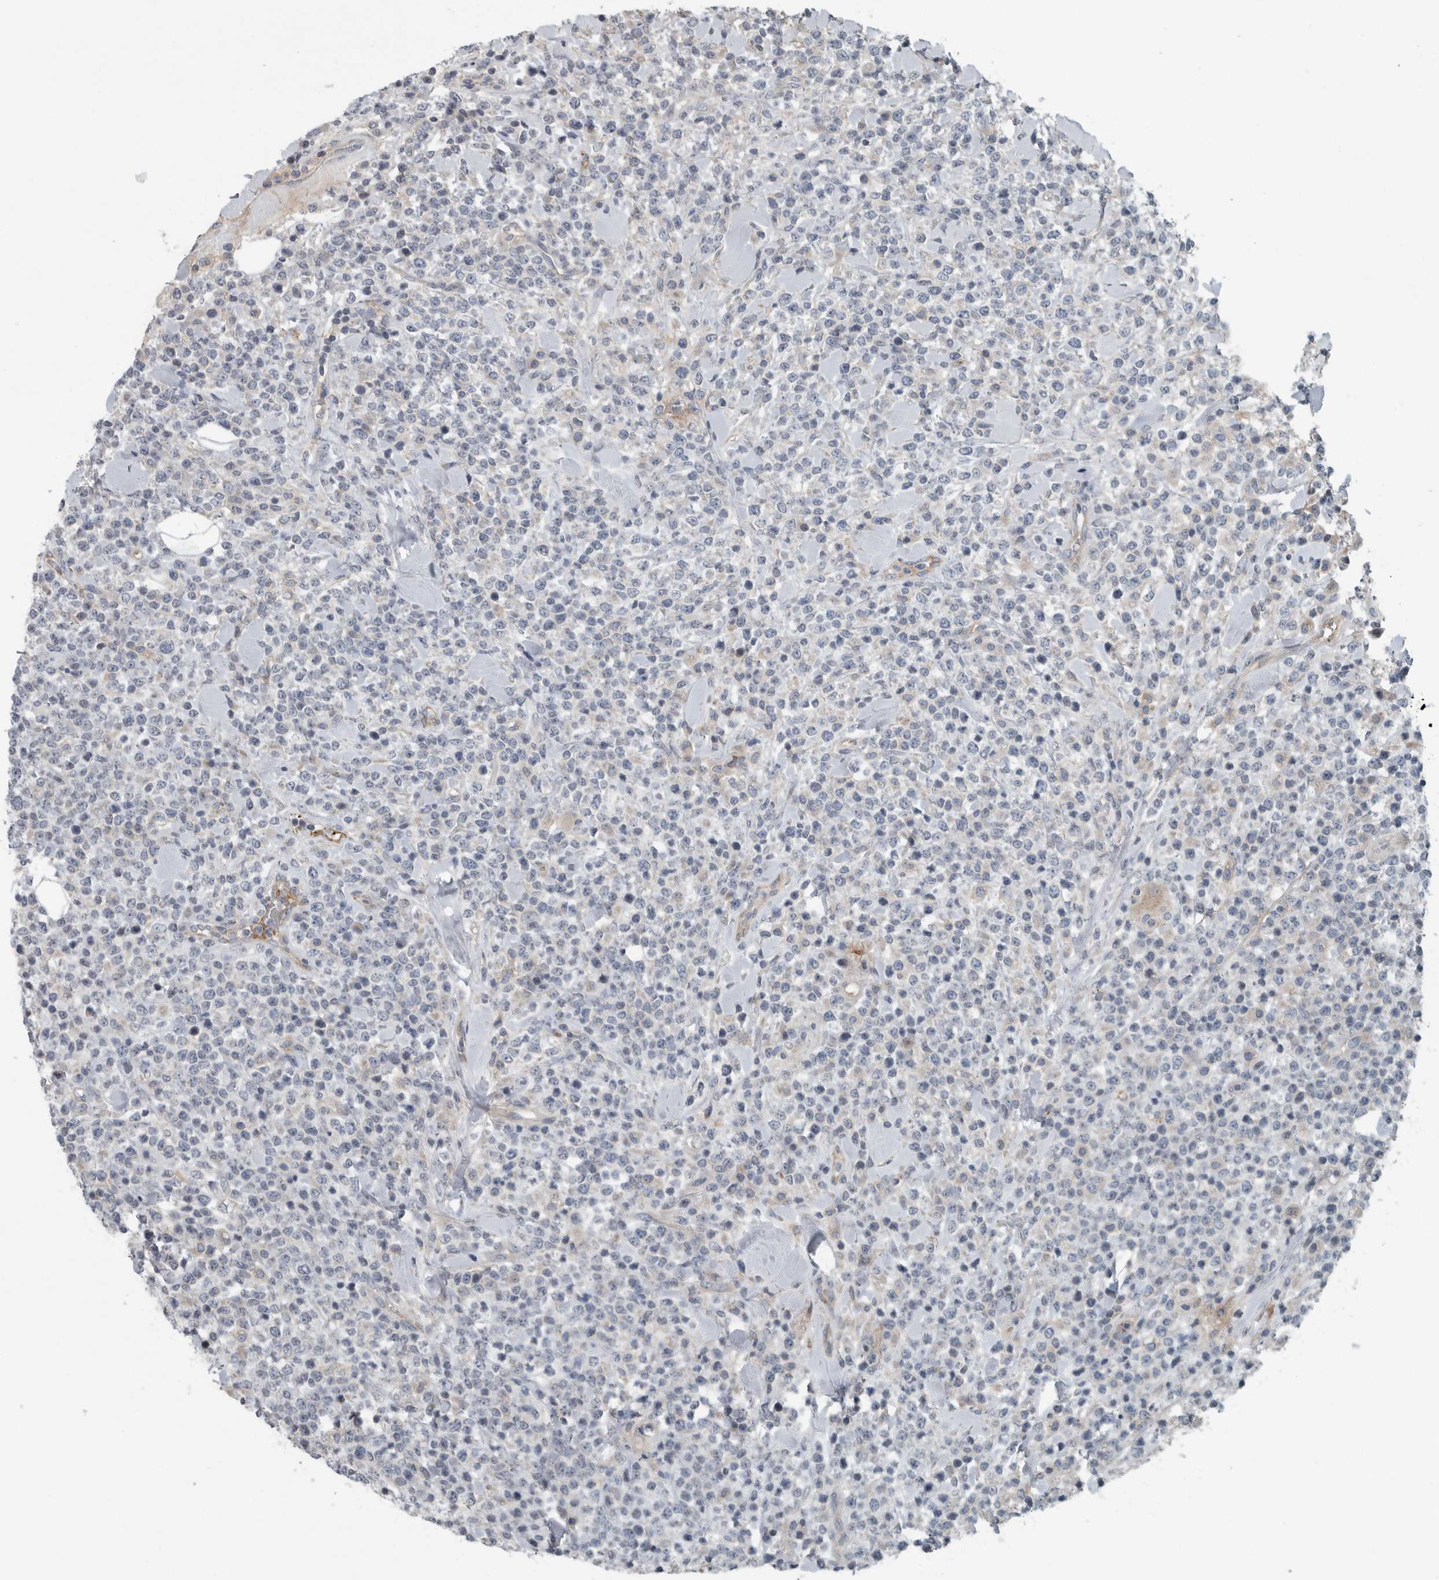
{"staining": {"intensity": "negative", "quantity": "none", "location": "none"}, "tissue": "lymphoma", "cell_type": "Tumor cells", "image_type": "cancer", "snomed": [{"axis": "morphology", "description": "Malignant lymphoma, non-Hodgkin's type, High grade"}, {"axis": "topography", "description": "Colon"}], "caption": "This is a micrograph of immunohistochemistry (IHC) staining of malignant lymphoma, non-Hodgkin's type (high-grade), which shows no positivity in tumor cells.", "gene": "MPP3", "patient": {"sex": "female", "age": 53}}